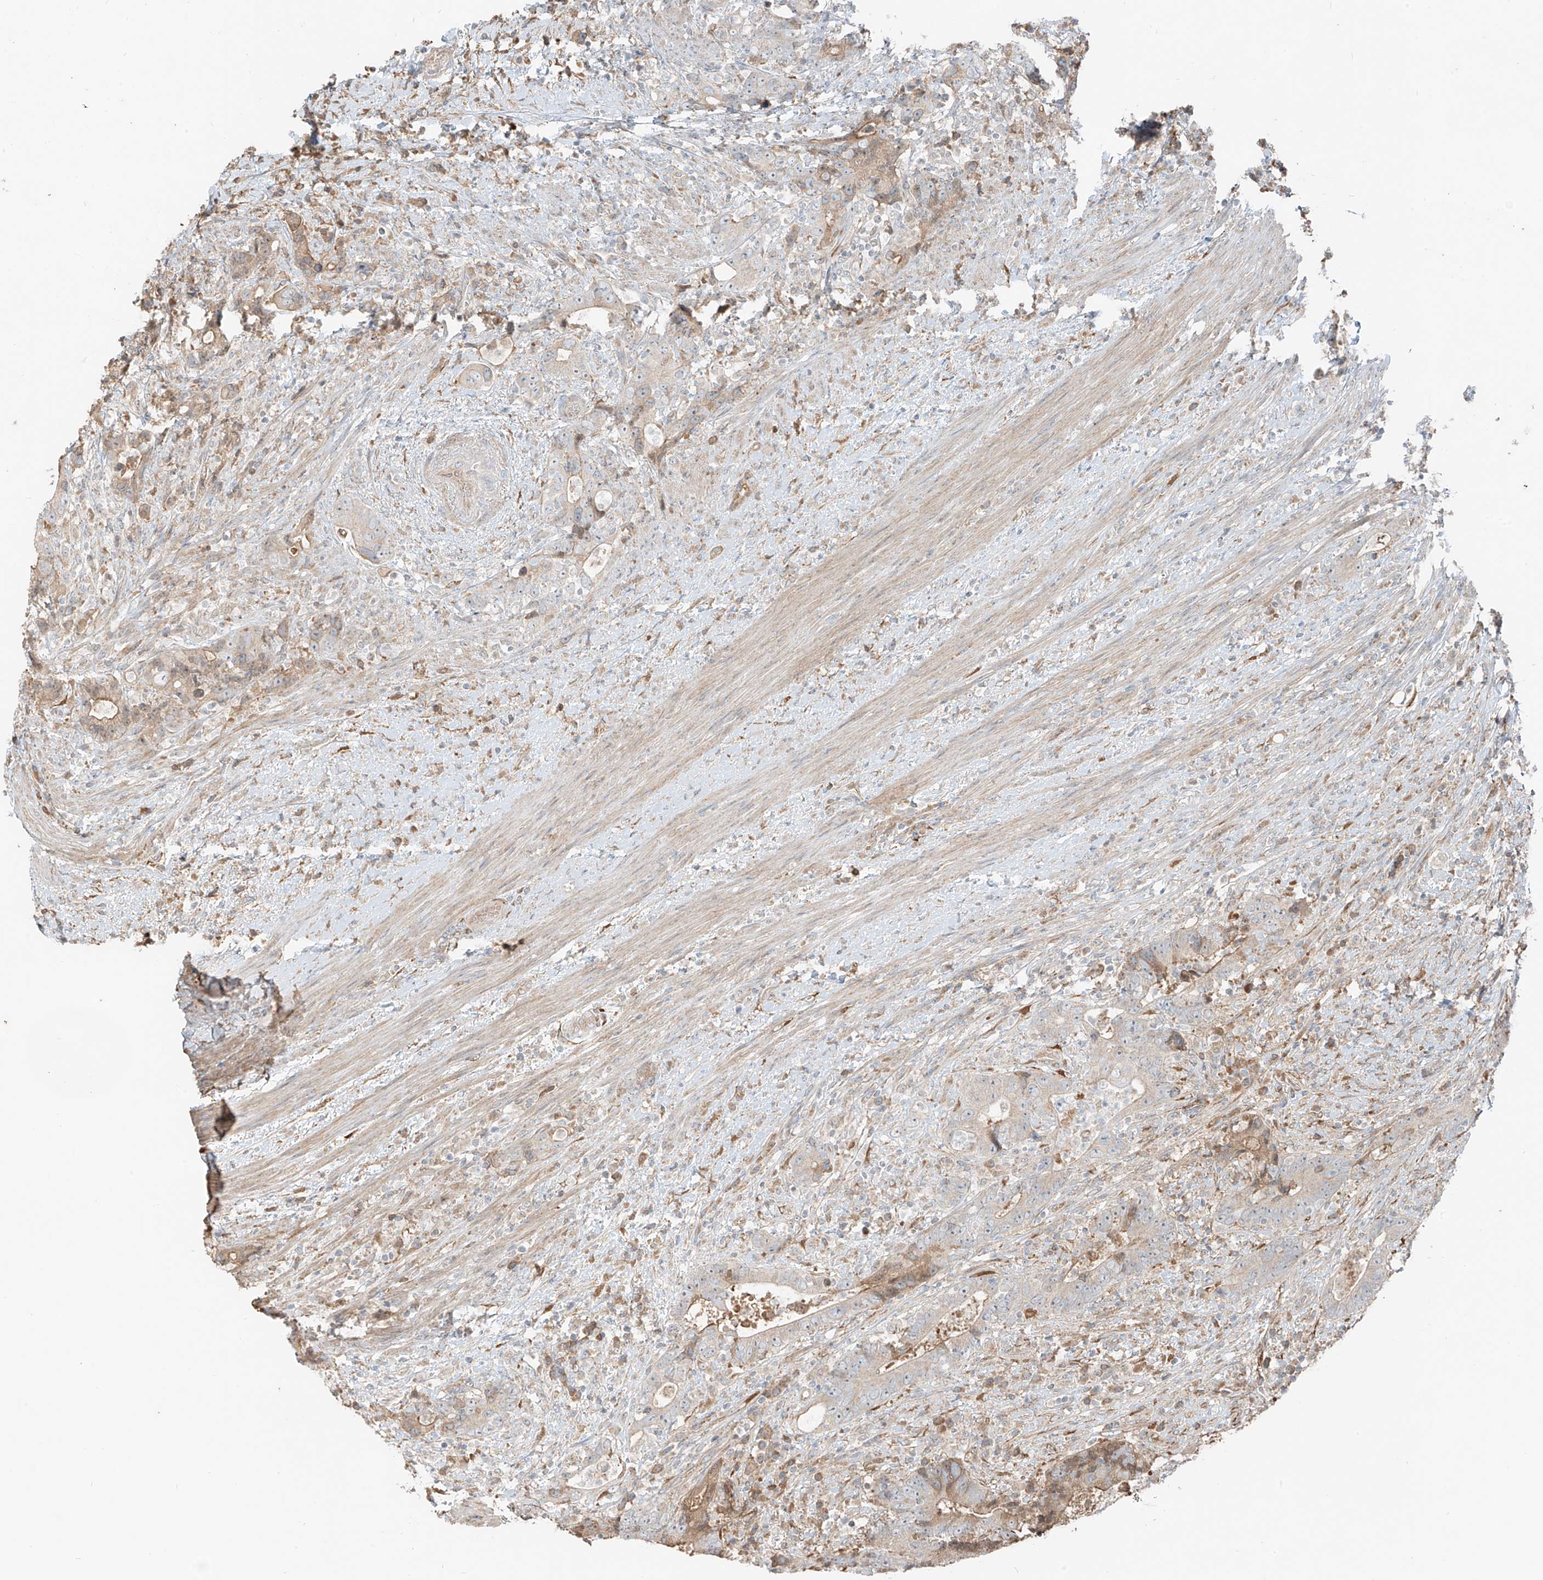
{"staining": {"intensity": "weak", "quantity": "<25%", "location": "cytoplasmic/membranous"}, "tissue": "colorectal cancer", "cell_type": "Tumor cells", "image_type": "cancer", "snomed": [{"axis": "morphology", "description": "Adenocarcinoma, NOS"}, {"axis": "topography", "description": "Colon"}], "caption": "Tumor cells are negative for protein expression in human adenocarcinoma (colorectal).", "gene": "FSTL1", "patient": {"sex": "female", "age": 75}}